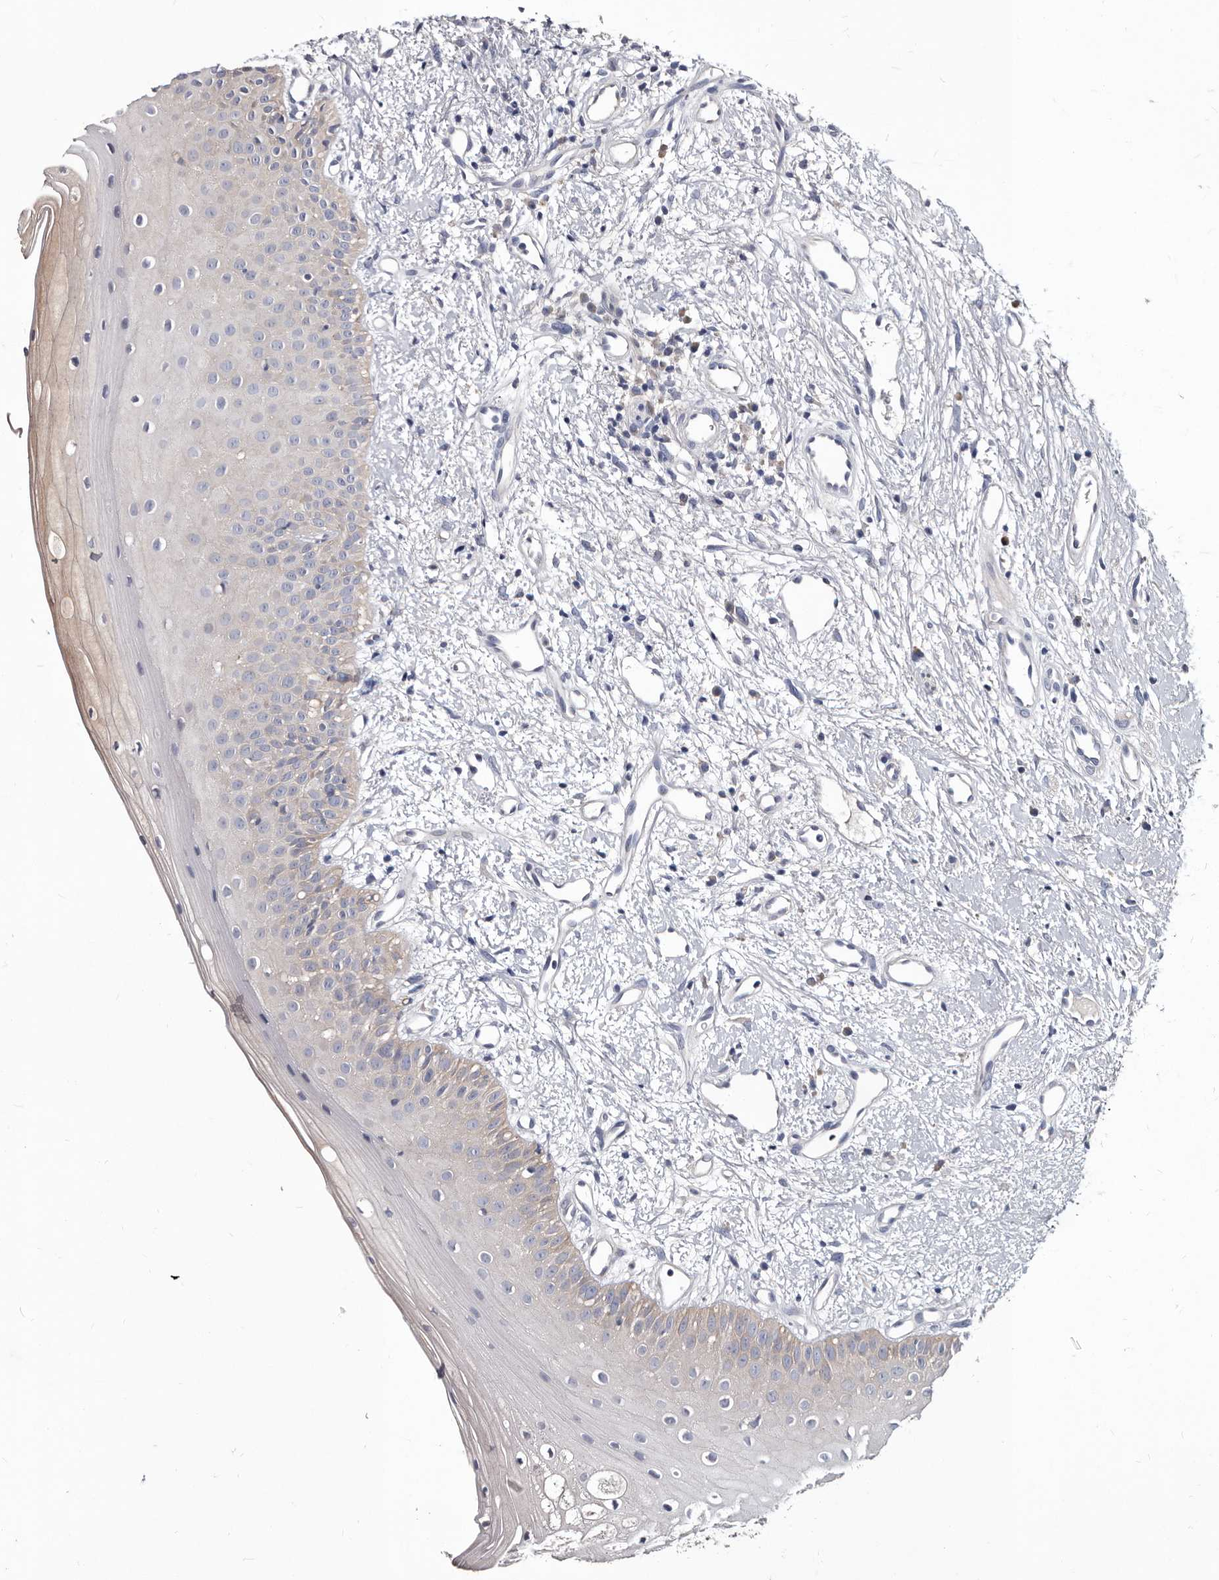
{"staining": {"intensity": "moderate", "quantity": "<25%", "location": "cytoplasmic/membranous"}, "tissue": "oral mucosa", "cell_type": "Squamous epithelial cells", "image_type": "normal", "snomed": [{"axis": "morphology", "description": "Normal tissue, NOS"}, {"axis": "topography", "description": "Oral tissue"}], "caption": "This is a micrograph of immunohistochemistry (IHC) staining of normal oral mucosa, which shows moderate staining in the cytoplasmic/membranous of squamous epithelial cells.", "gene": "ABCF2", "patient": {"sex": "female", "age": 63}}